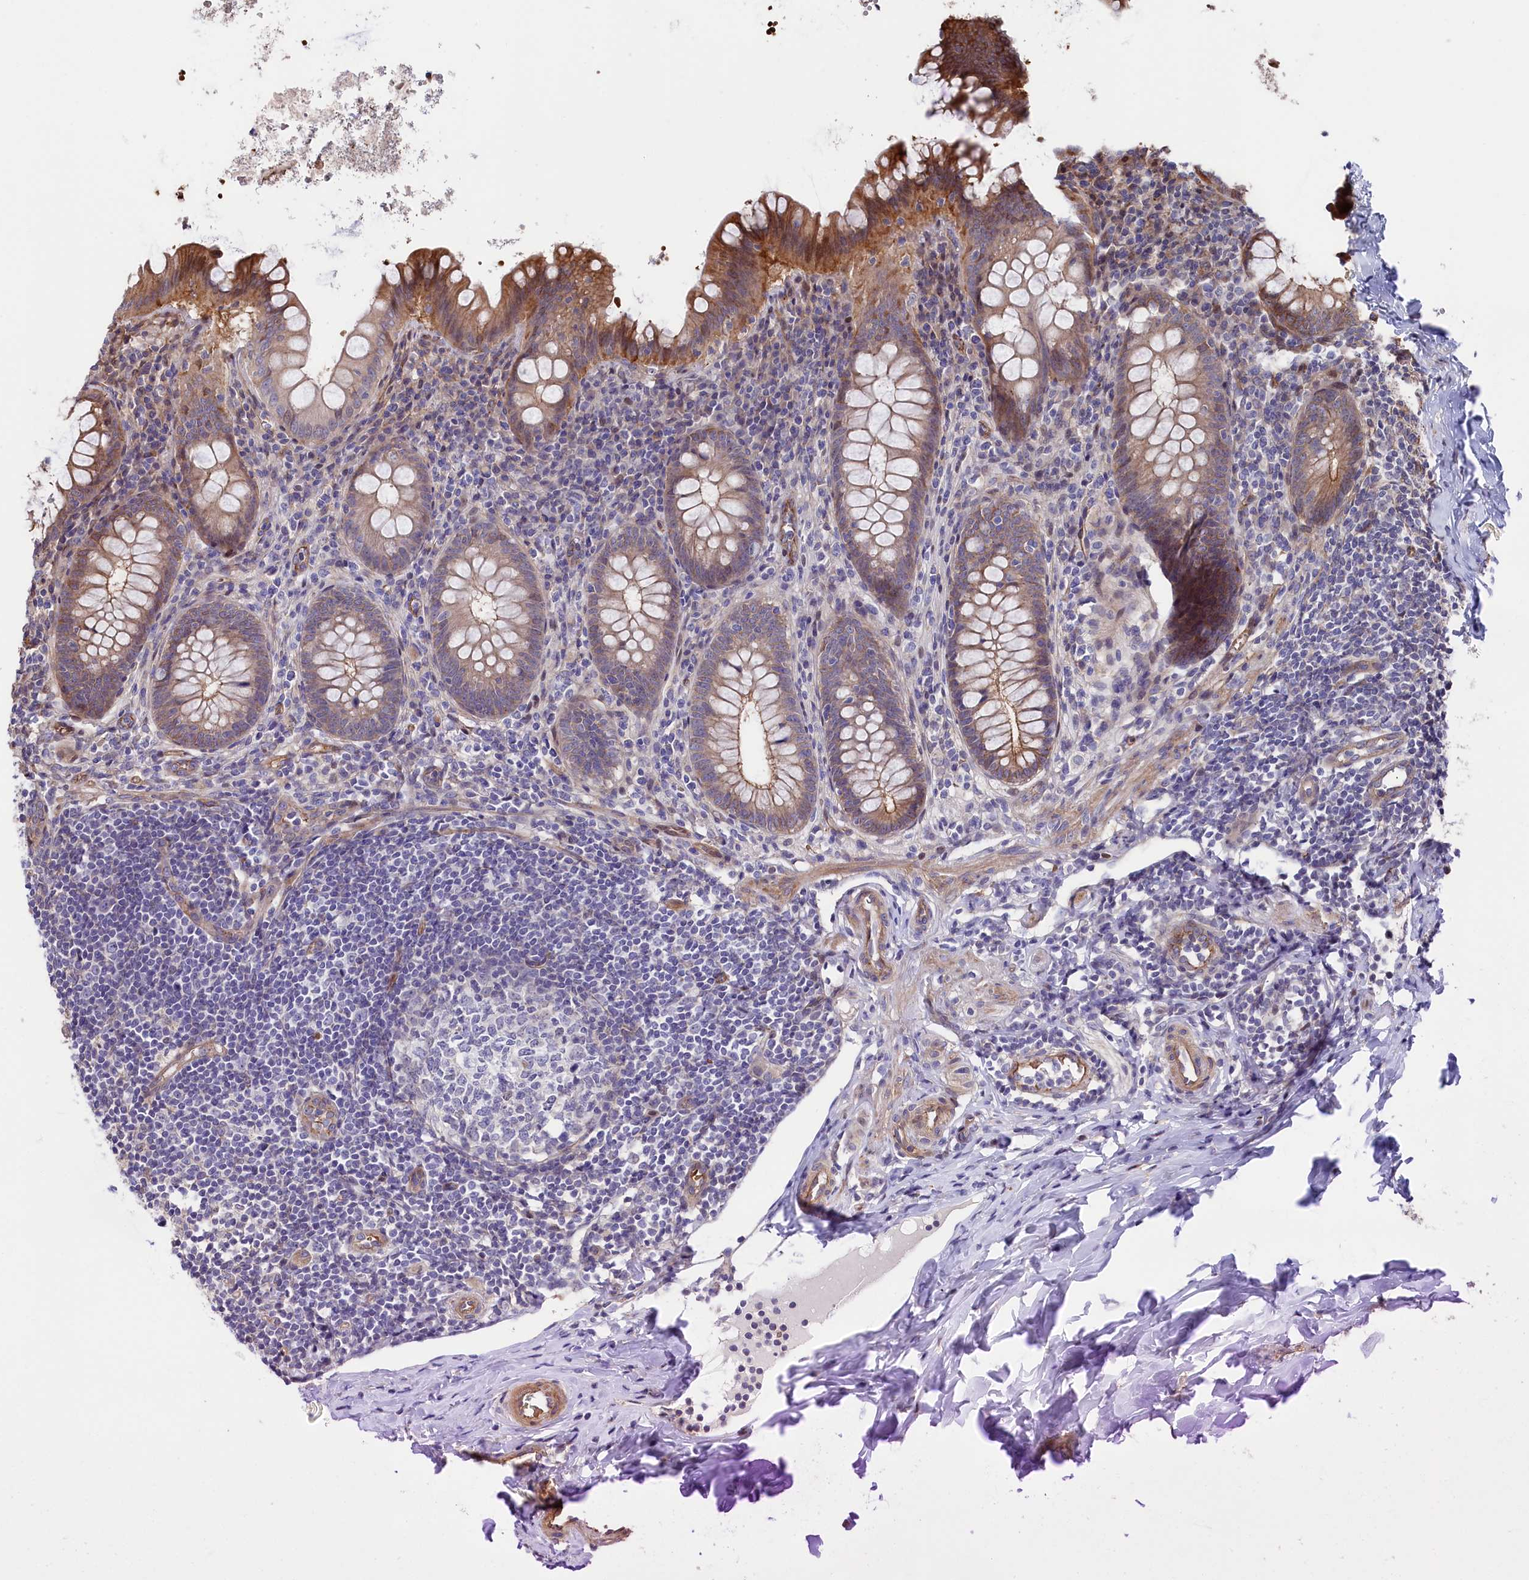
{"staining": {"intensity": "moderate", "quantity": "25%-75%", "location": "cytoplasmic/membranous"}, "tissue": "appendix", "cell_type": "Glandular cells", "image_type": "normal", "snomed": [{"axis": "morphology", "description": "Normal tissue, NOS"}, {"axis": "topography", "description": "Appendix"}], "caption": "This photomicrograph shows unremarkable appendix stained with immunohistochemistry to label a protein in brown. The cytoplasmic/membranous of glandular cells show moderate positivity for the protein. Nuclei are counter-stained blue.", "gene": "TNKS1BP1", "patient": {"sex": "female", "age": 33}}